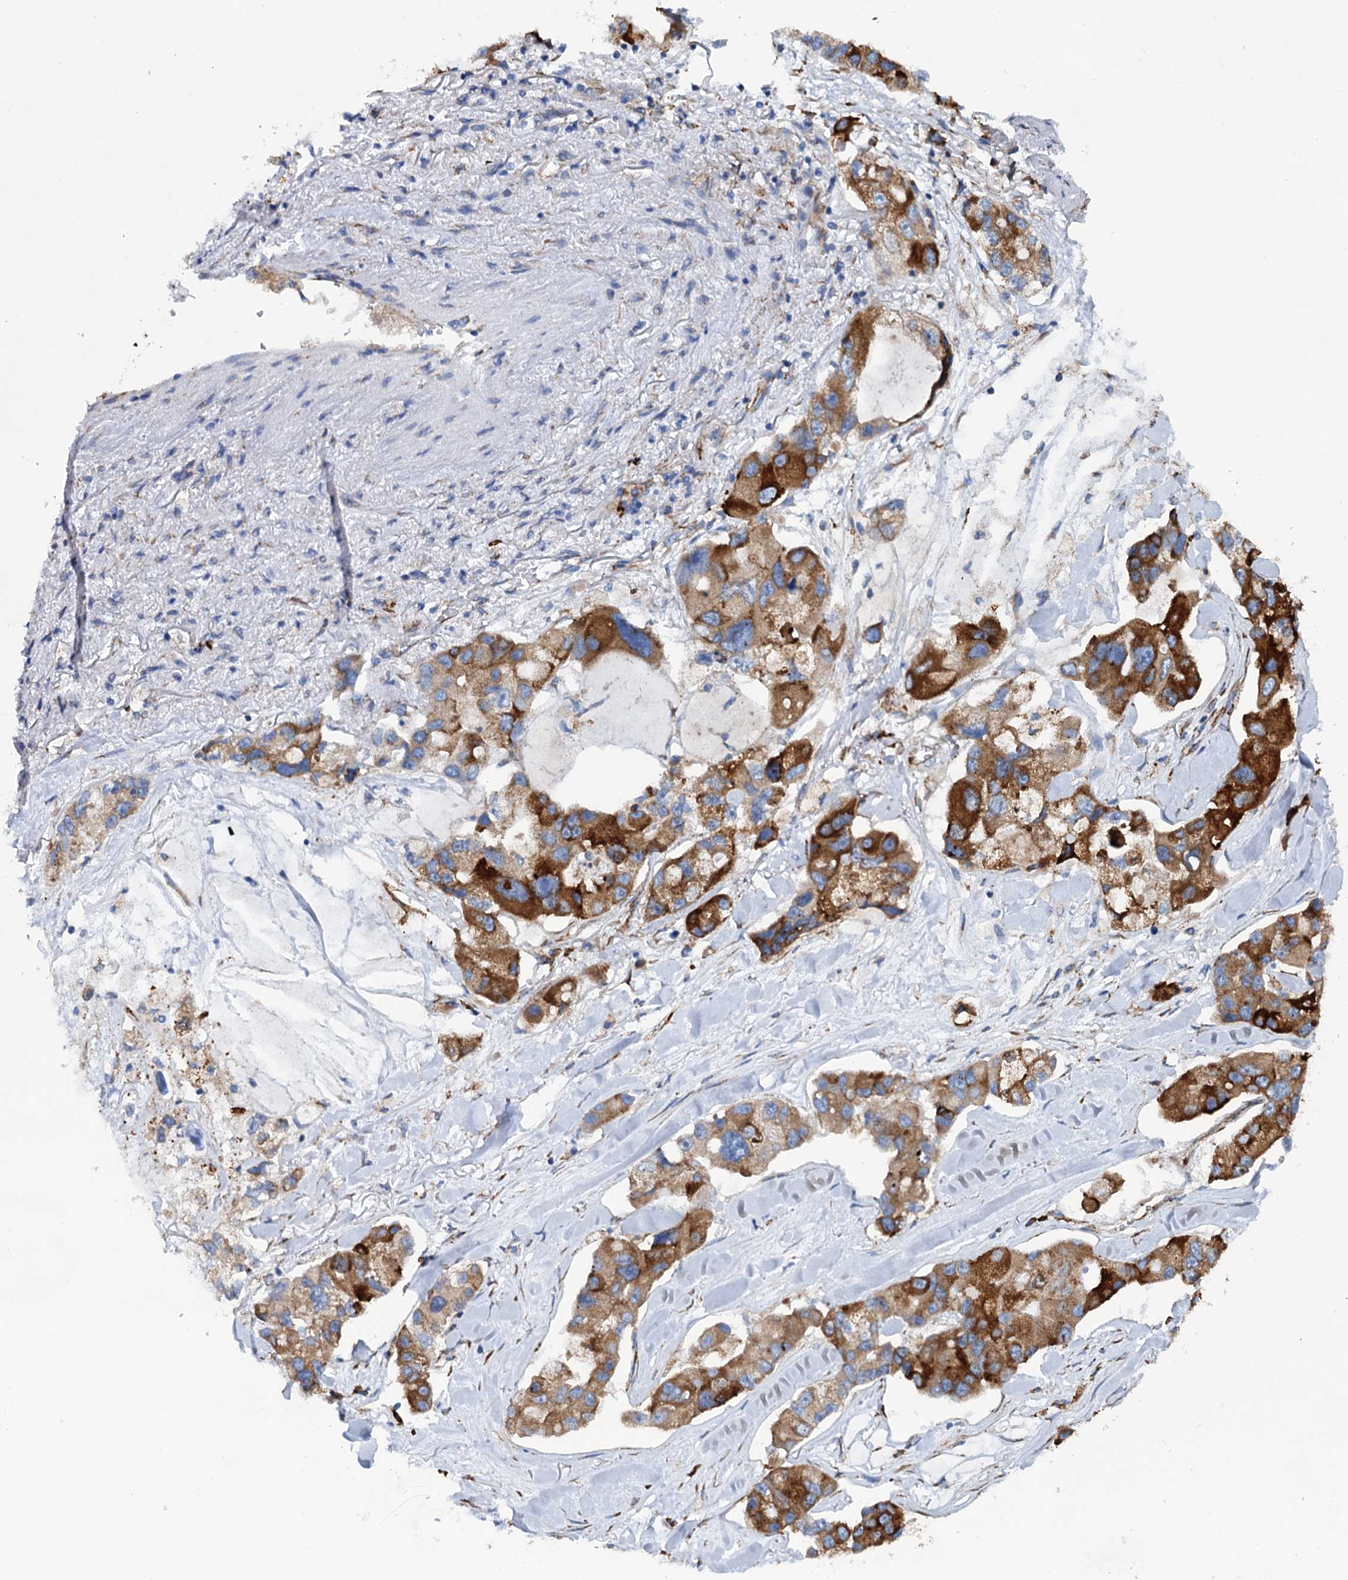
{"staining": {"intensity": "strong", "quantity": ">75%", "location": "cytoplasmic/membranous"}, "tissue": "lung cancer", "cell_type": "Tumor cells", "image_type": "cancer", "snomed": [{"axis": "morphology", "description": "Adenocarcinoma, NOS"}, {"axis": "topography", "description": "Lung"}], "caption": "Protein analysis of adenocarcinoma (lung) tissue demonstrates strong cytoplasmic/membranous staining in about >75% of tumor cells.", "gene": "SHE", "patient": {"sex": "female", "age": 54}}